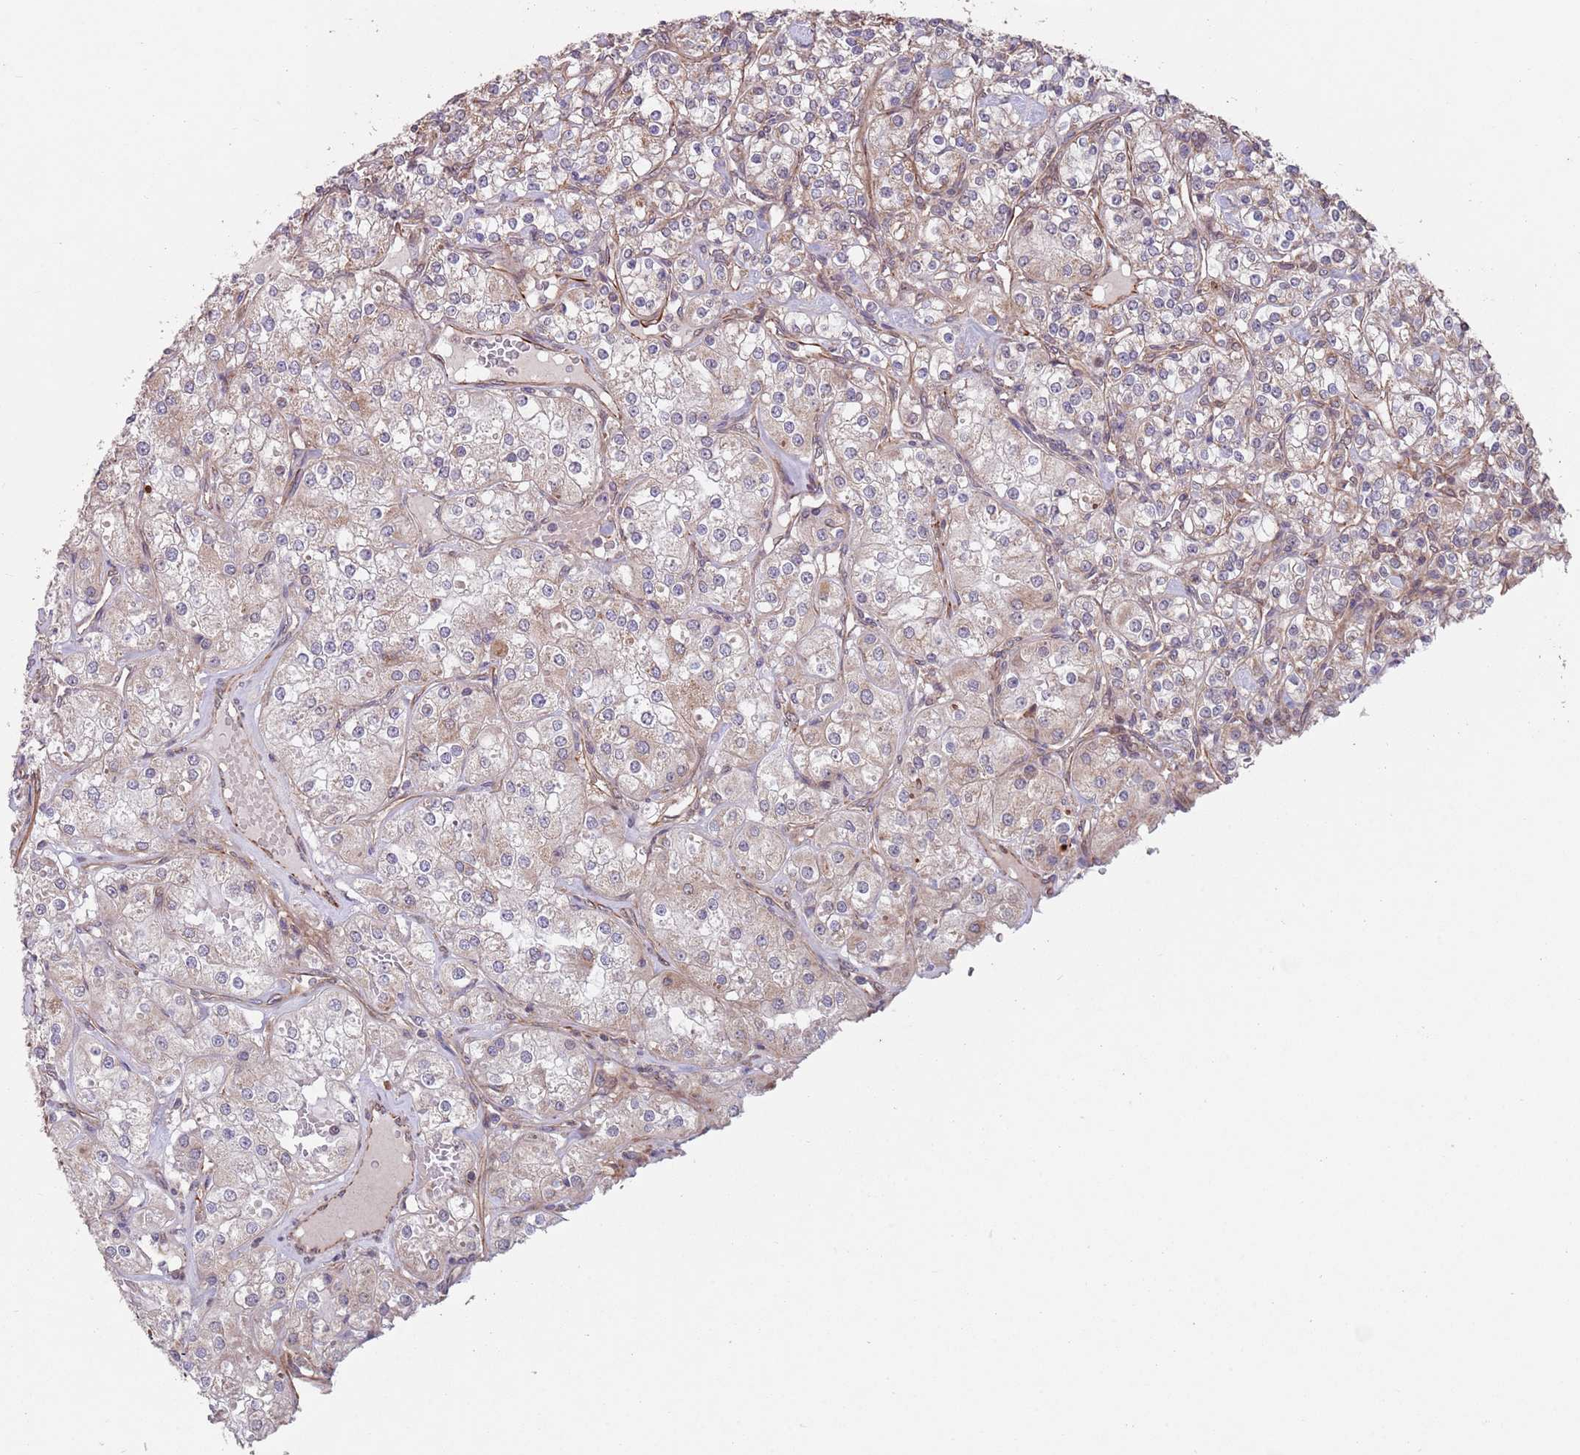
{"staining": {"intensity": "negative", "quantity": "none", "location": "none"}, "tissue": "renal cancer", "cell_type": "Tumor cells", "image_type": "cancer", "snomed": [{"axis": "morphology", "description": "Adenocarcinoma, NOS"}, {"axis": "topography", "description": "Kidney"}], "caption": "Immunohistochemistry (IHC) of human renal adenocarcinoma exhibits no expression in tumor cells.", "gene": "CHD9", "patient": {"sex": "male", "age": 77}}